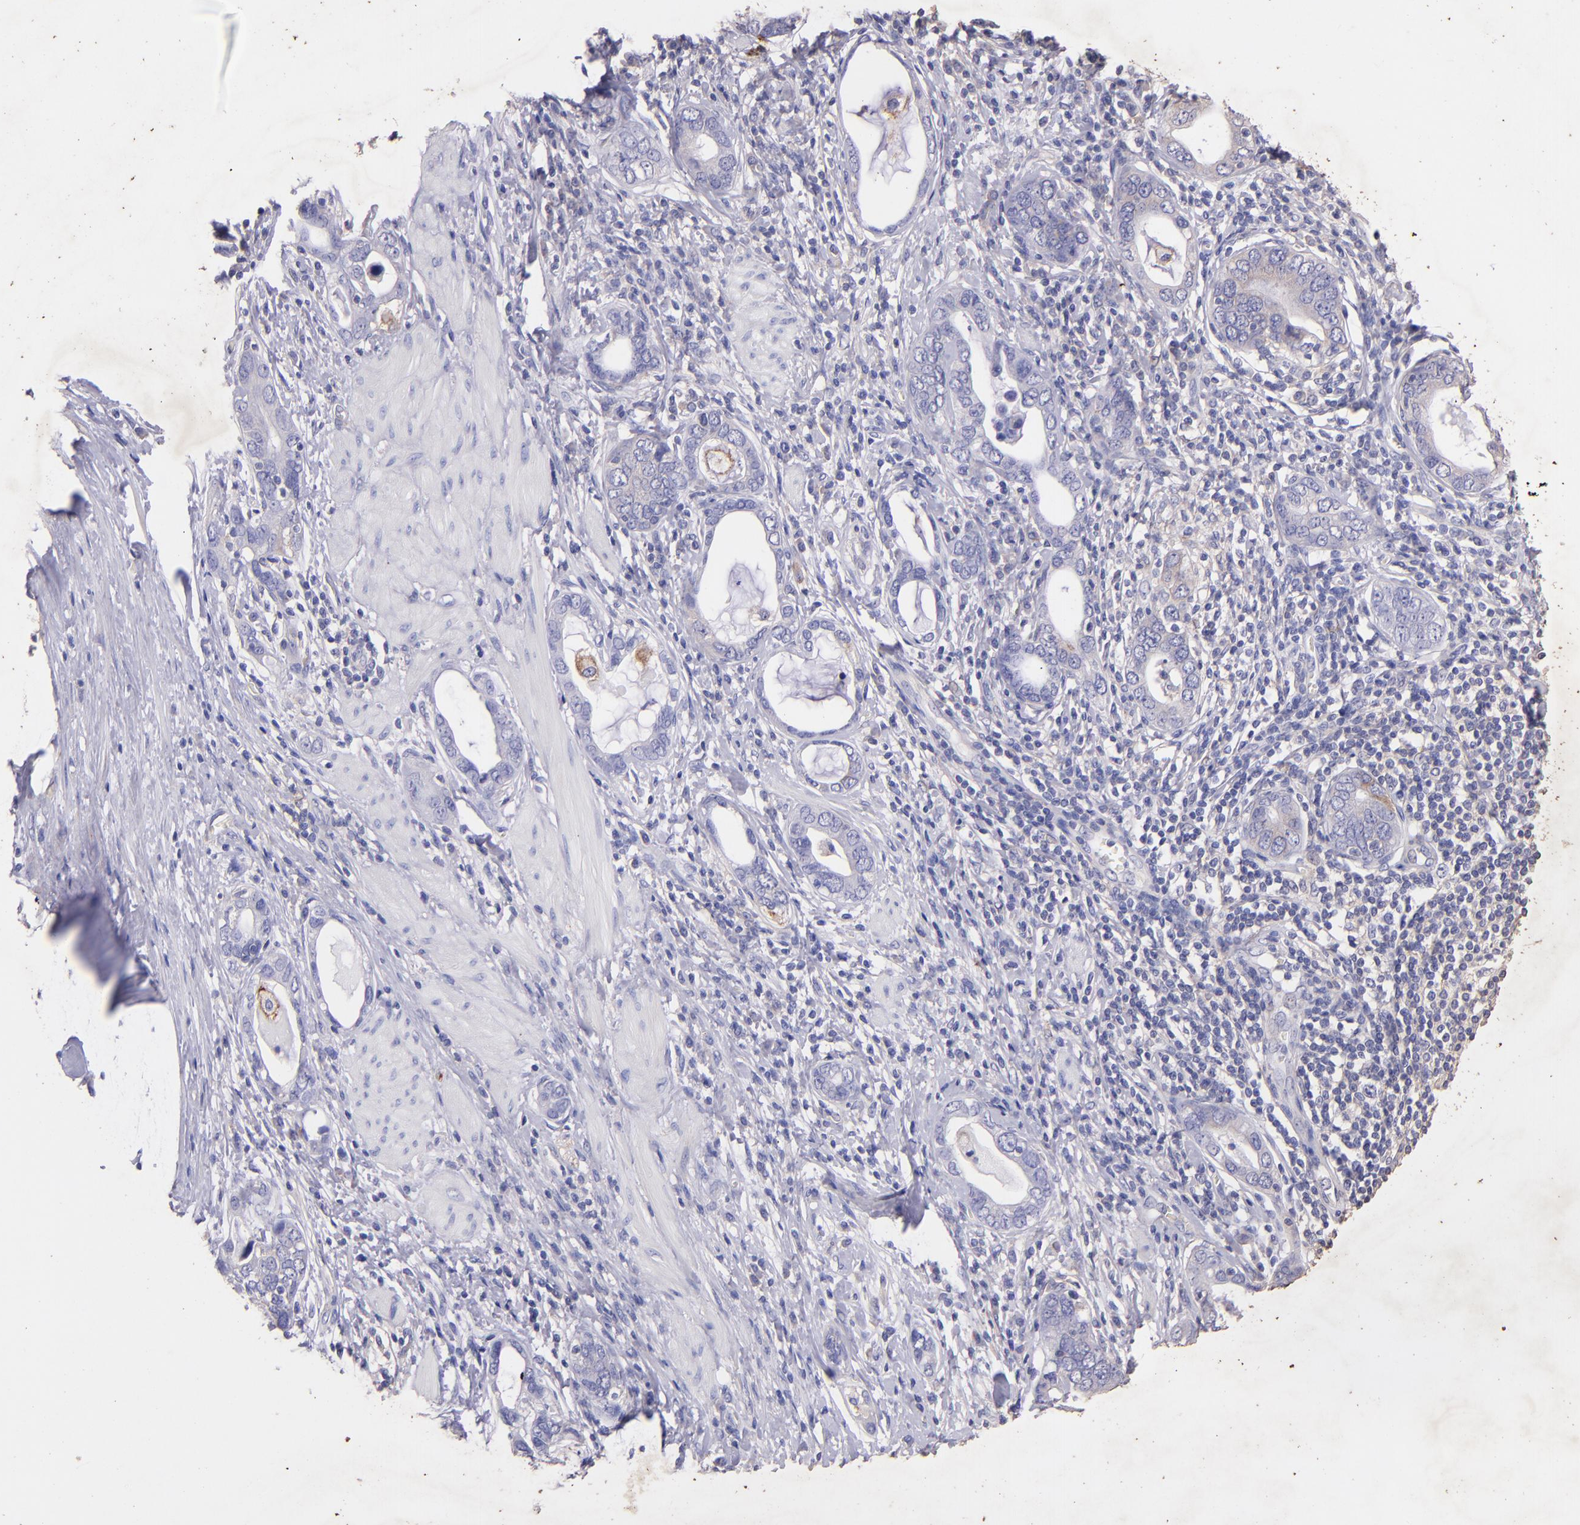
{"staining": {"intensity": "weak", "quantity": "<25%", "location": "cytoplasmic/membranous"}, "tissue": "stomach cancer", "cell_type": "Tumor cells", "image_type": "cancer", "snomed": [{"axis": "morphology", "description": "Adenocarcinoma, NOS"}, {"axis": "topography", "description": "Stomach, lower"}], "caption": "Protein analysis of stomach cancer (adenocarcinoma) exhibits no significant positivity in tumor cells.", "gene": "RET", "patient": {"sex": "female", "age": 93}}